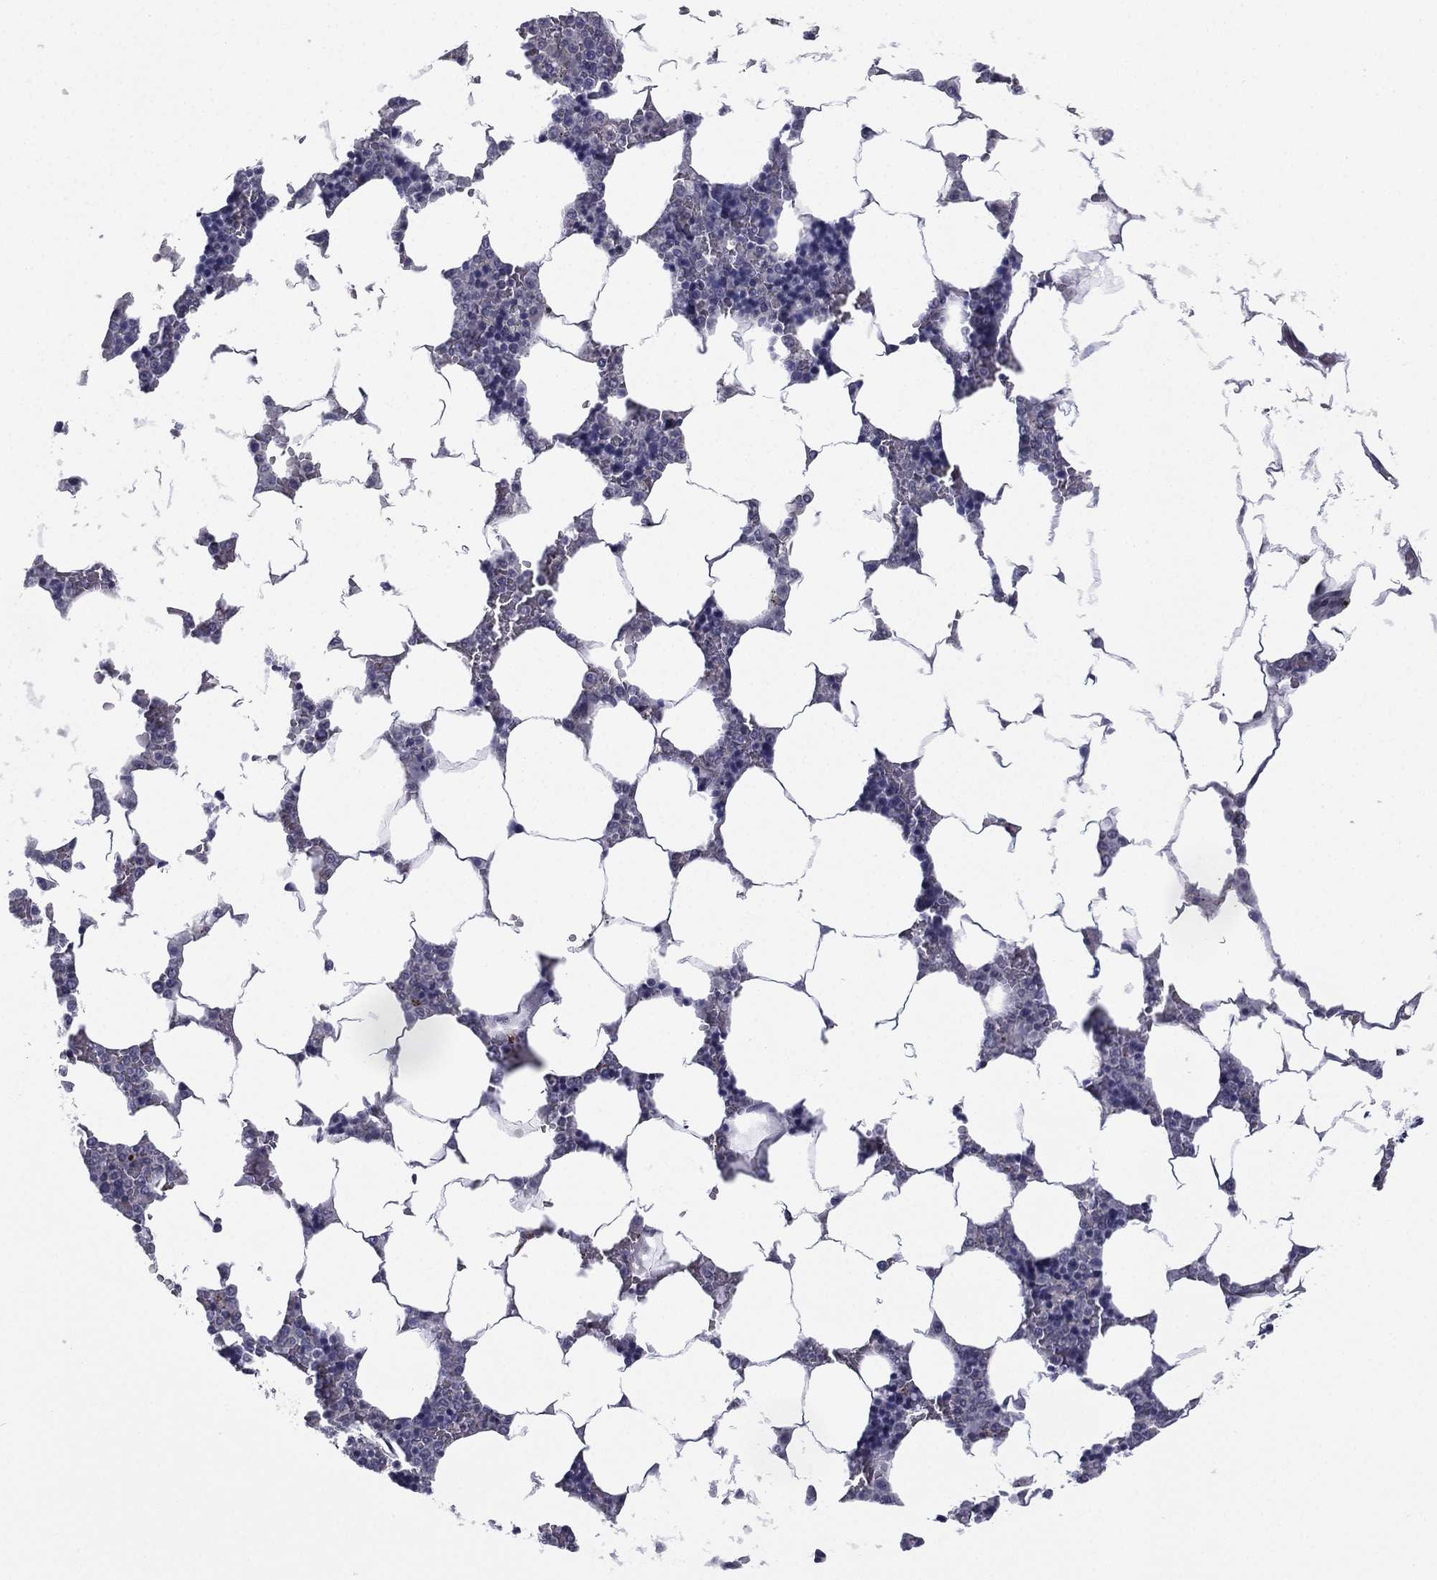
{"staining": {"intensity": "negative", "quantity": "none", "location": "none"}, "tissue": "bone marrow", "cell_type": "Hematopoietic cells", "image_type": "normal", "snomed": [{"axis": "morphology", "description": "Normal tissue, NOS"}, {"axis": "topography", "description": "Bone marrow"}], "caption": "There is no significant staining in hematopoietic cells of bone marrow. (Immunohistochemistry (ihc), brightfield microscopy, high magnification).", "gene": "ACTRT2", "patient": {"sex": "male", "age": 63}}